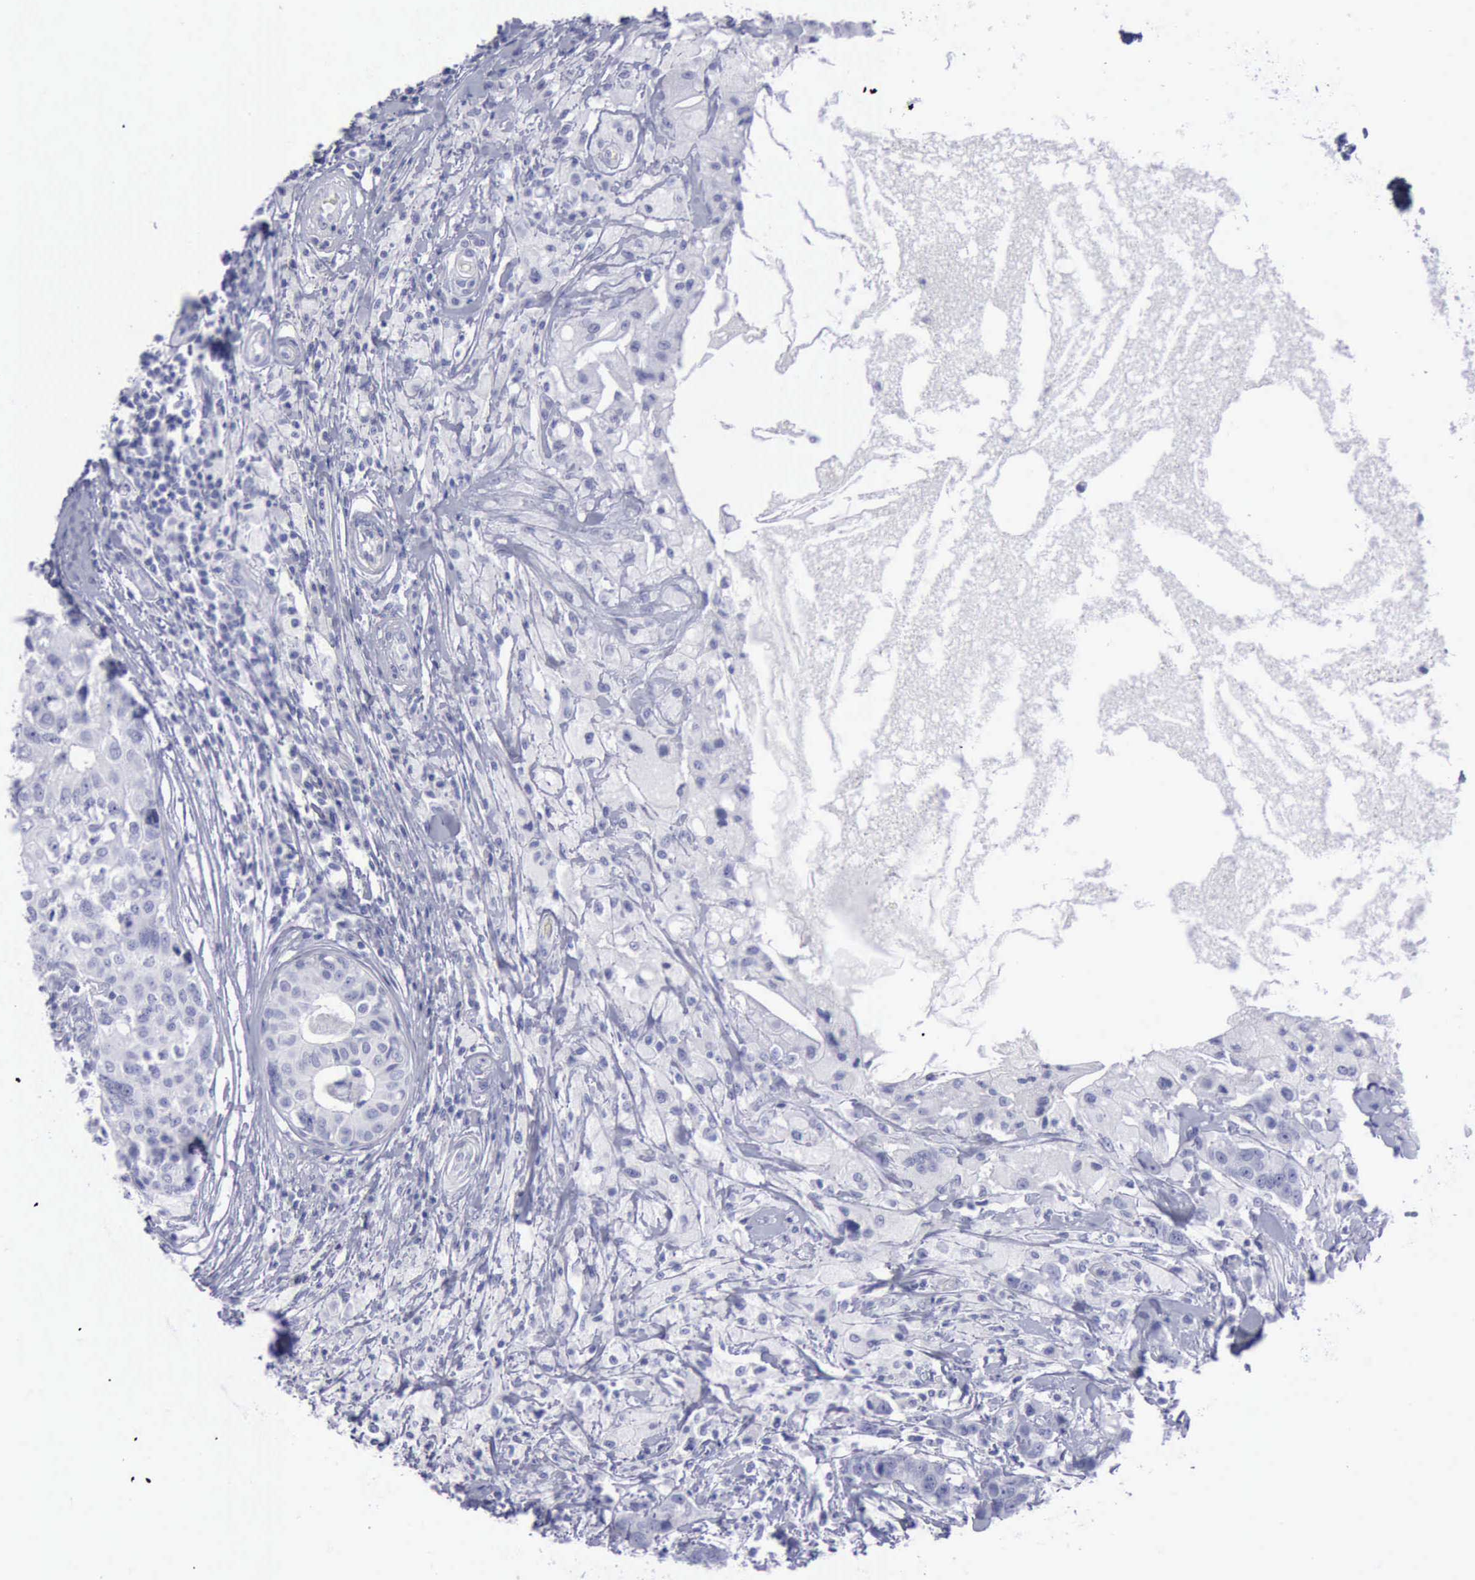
{"staining": {"intensity": "negative", "quantity": "none", "location": "none"}, "tissue": "breast cancer", "cell_type": "Tumor cells", "image_type": "cancer", "snomed": [{"axis": "morphology", "description": "Duct carcinoma"}, {"axis": "topography", "description": "Breast"}], "caption": "Immunohistochemistry of breast cancer displays no positivity in tumor cells. (DAB IHC with hematoxylin counter stain).", "gene": "KRT13", "patient": {"sex": "female", "age": 27}}